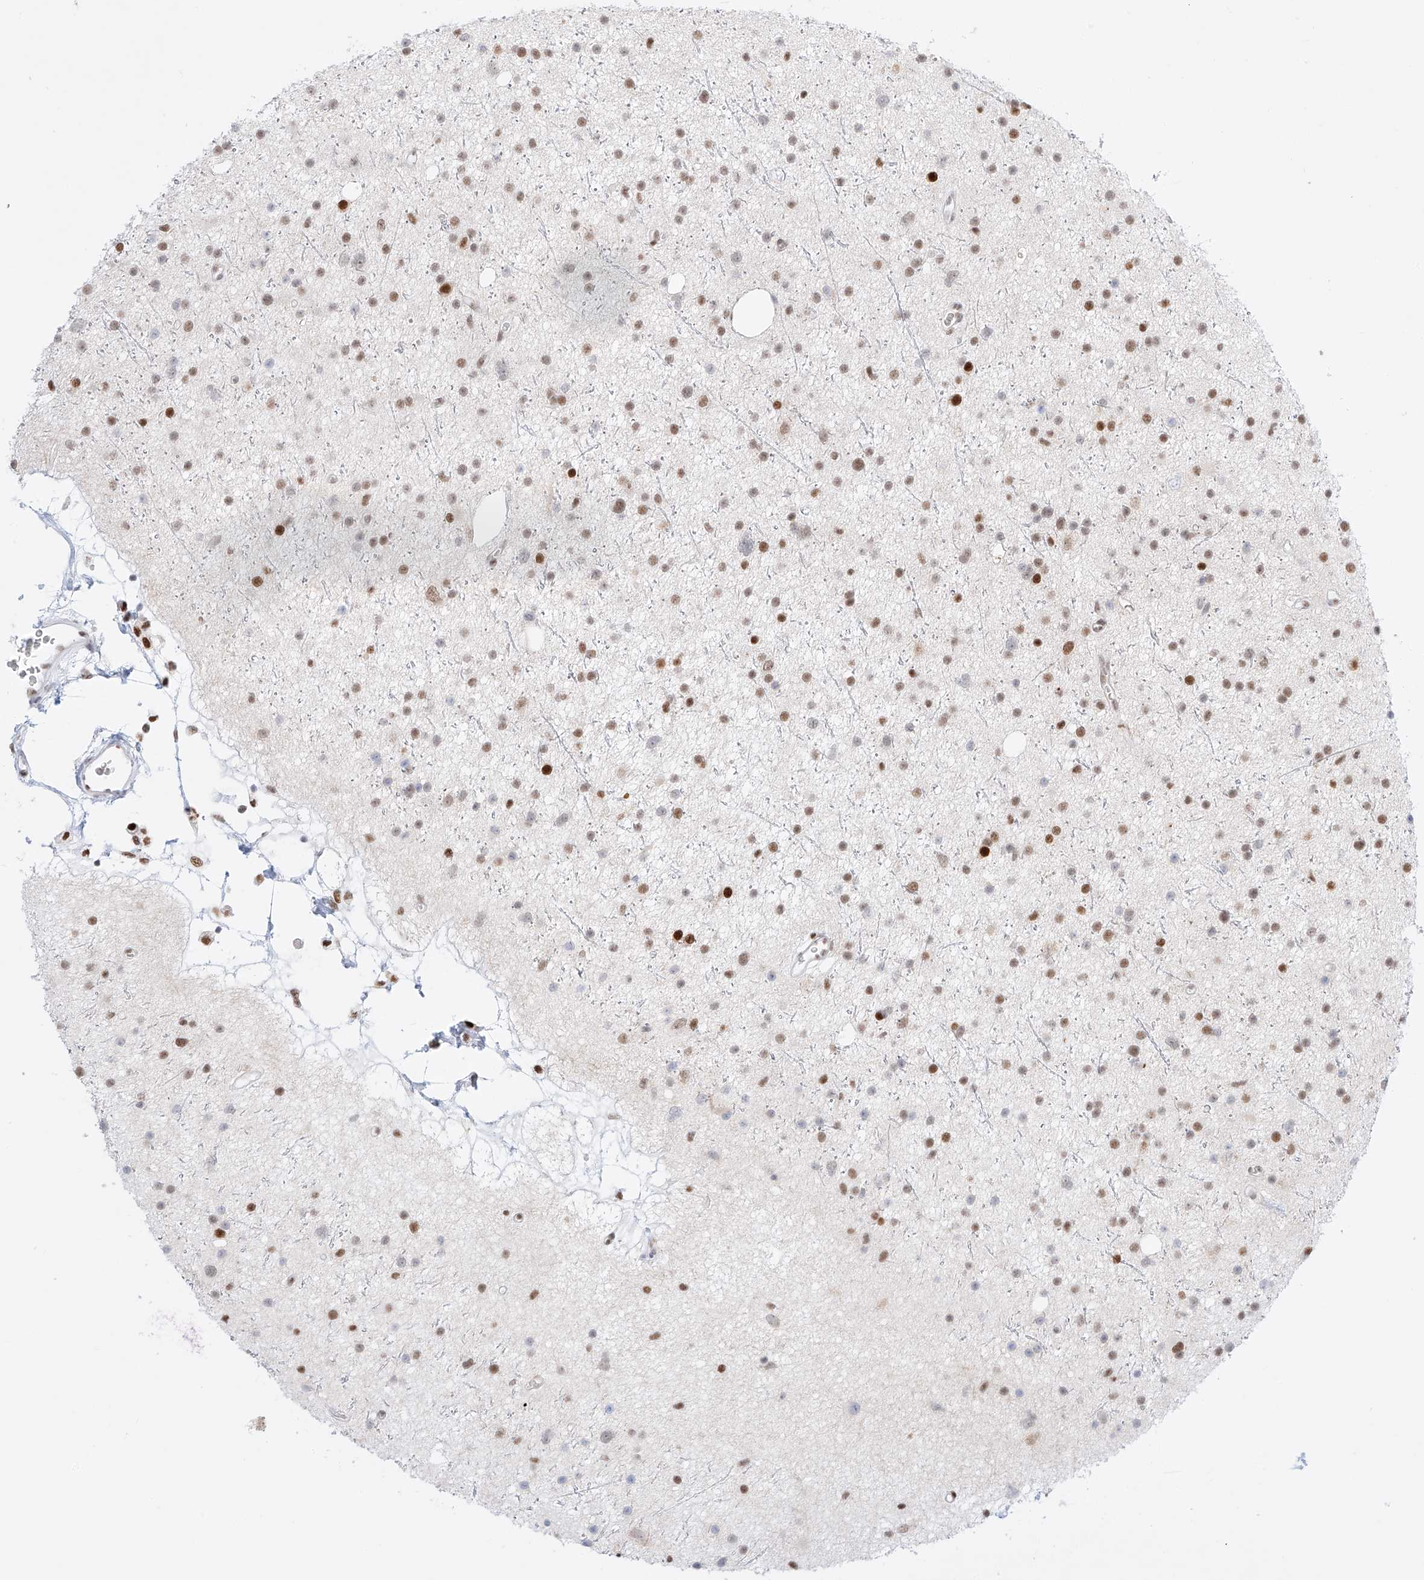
{"staining": {"intensity": "strong", "quantity": "25%-75%", "location": "nuclear"}, "tissue": "glioma", "cell_type": "Tumor cells", "image_type": "cancer", "snomed": [{"axis": "morphology", "description": "Glioma, malignant, Low grade"}, {"axis": "topography", "description": "Cerebral cortex"}], "caption": "A micrograph of human glioma stained for a protein exhibits strong nuclear brown staining in tumor cells.", "gene": "APIP", "patient": {"sex": "female", "age": 39}}